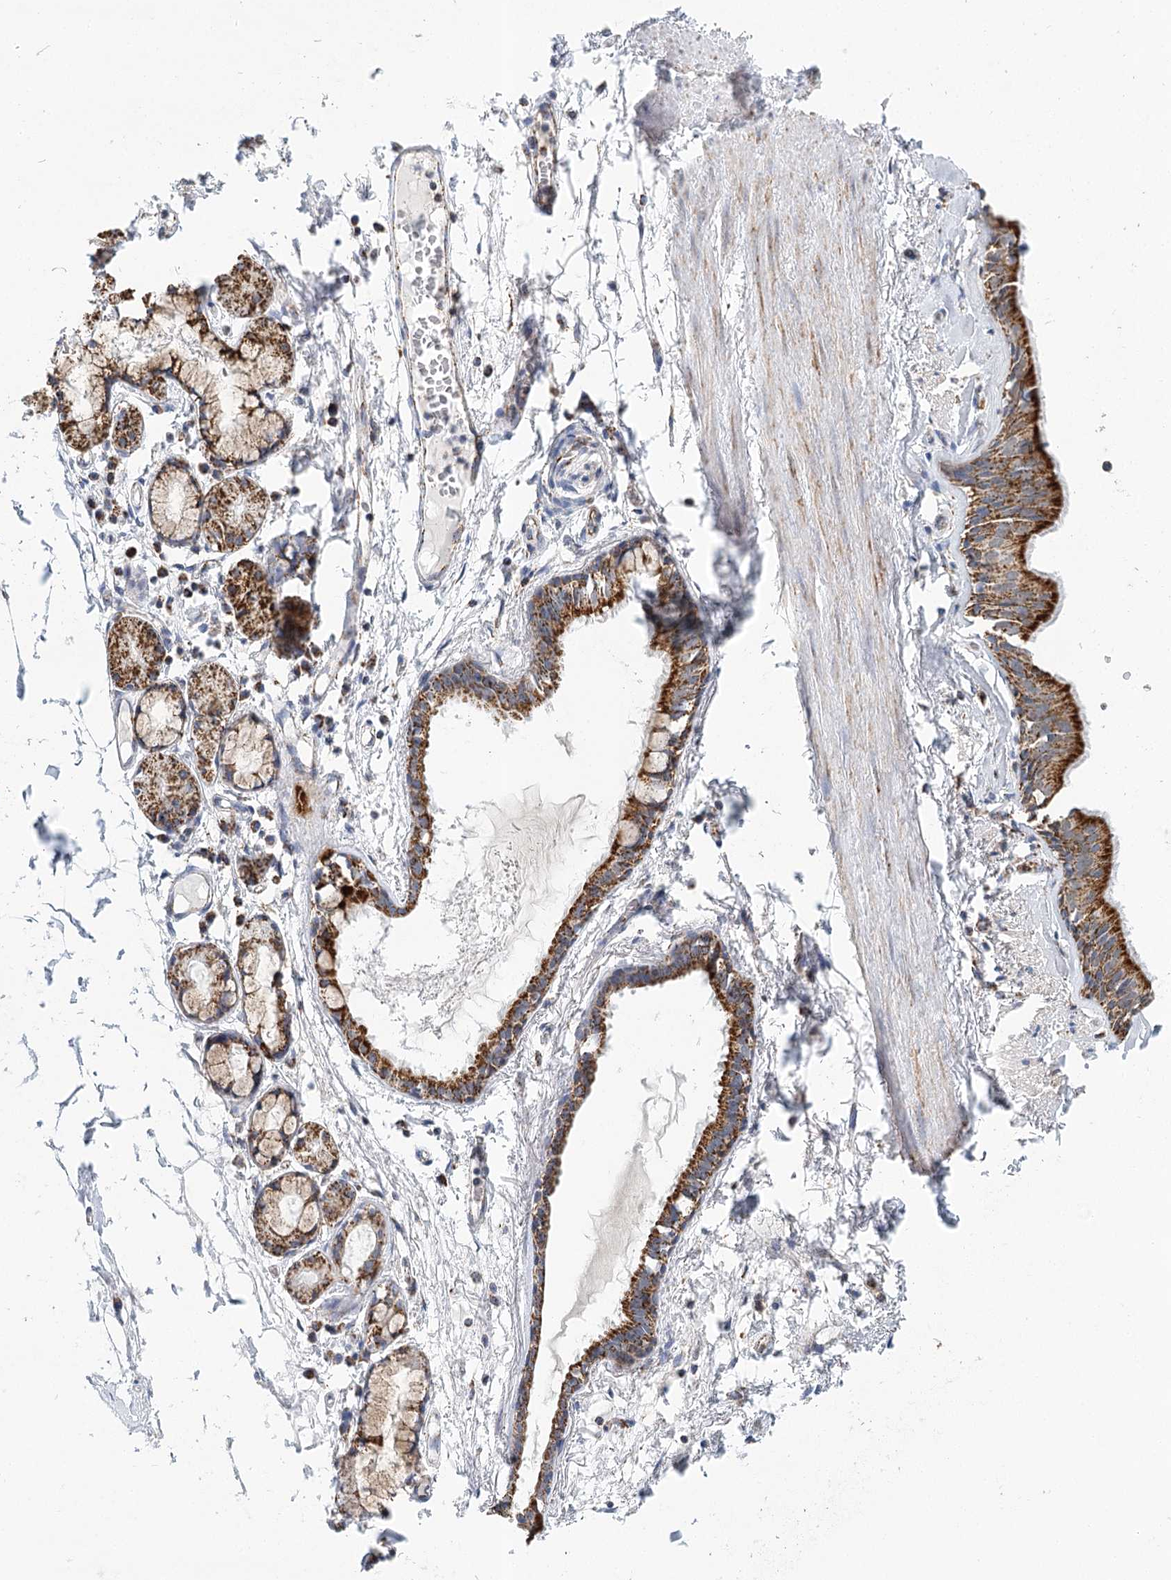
{"staining": {"intensity": "weak", "quantity": "25%-75%", "location": "cytoplasmic/membranous"}, "tissue": "soft tissue", "cell_type": "Fibroblasts", "image_type": "normal", "snomed": [{"axis": "morphology", "description": "Normal tissue, NOS"}, {"axis": "topography", "description": "Cartilage tissue"}], "caption": "Brown immunohistochemical staining in benign soft tissue shows weak cytoplasmic/membranous staining in about 25%-75% of fibroblasts.", "gene": "LSS", "patient": {"sex": "female", "age": 63}}